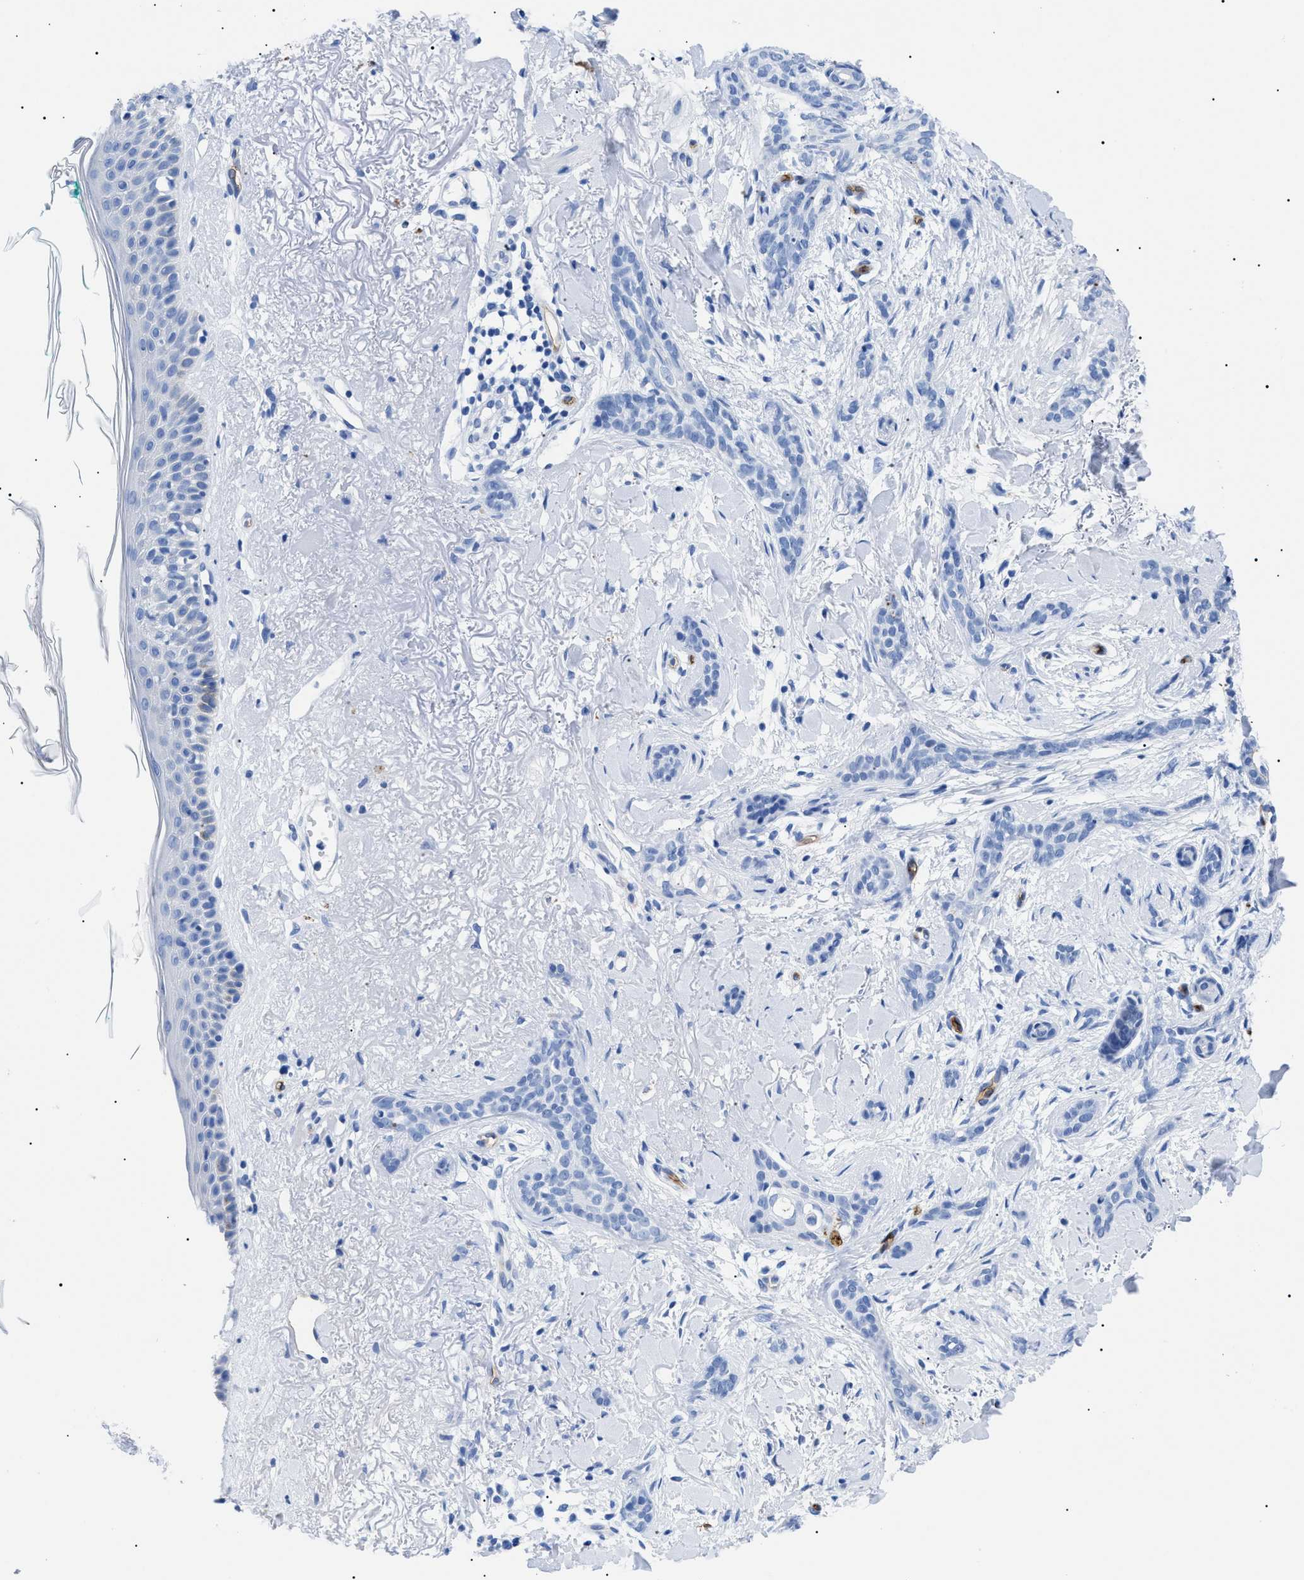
{"staining": {"intensity": "negative", "quantity": "none", "location": "none"}, "tissue": "skin cancer", "cell_type": "Tumor cells", "image_type": "cancer", "snomed": [{"axis": "morphology", "description": "Basal cell carcinoma"}, {"axis": "morphology", "description": "Adnexal tumor, benign"}, {"axis": "topography", "description": "Skin"}], "caption": "An IHC histopathology image of benign adnexal tumor (skin) is shown. There is no staining in tumor cells of benign adnexal tumor (skin). (Immunohistochemistry, brightfield microscopy, high magnification).", "gene": "PODXL", "patient": {"sex": "female", "age": 42}}